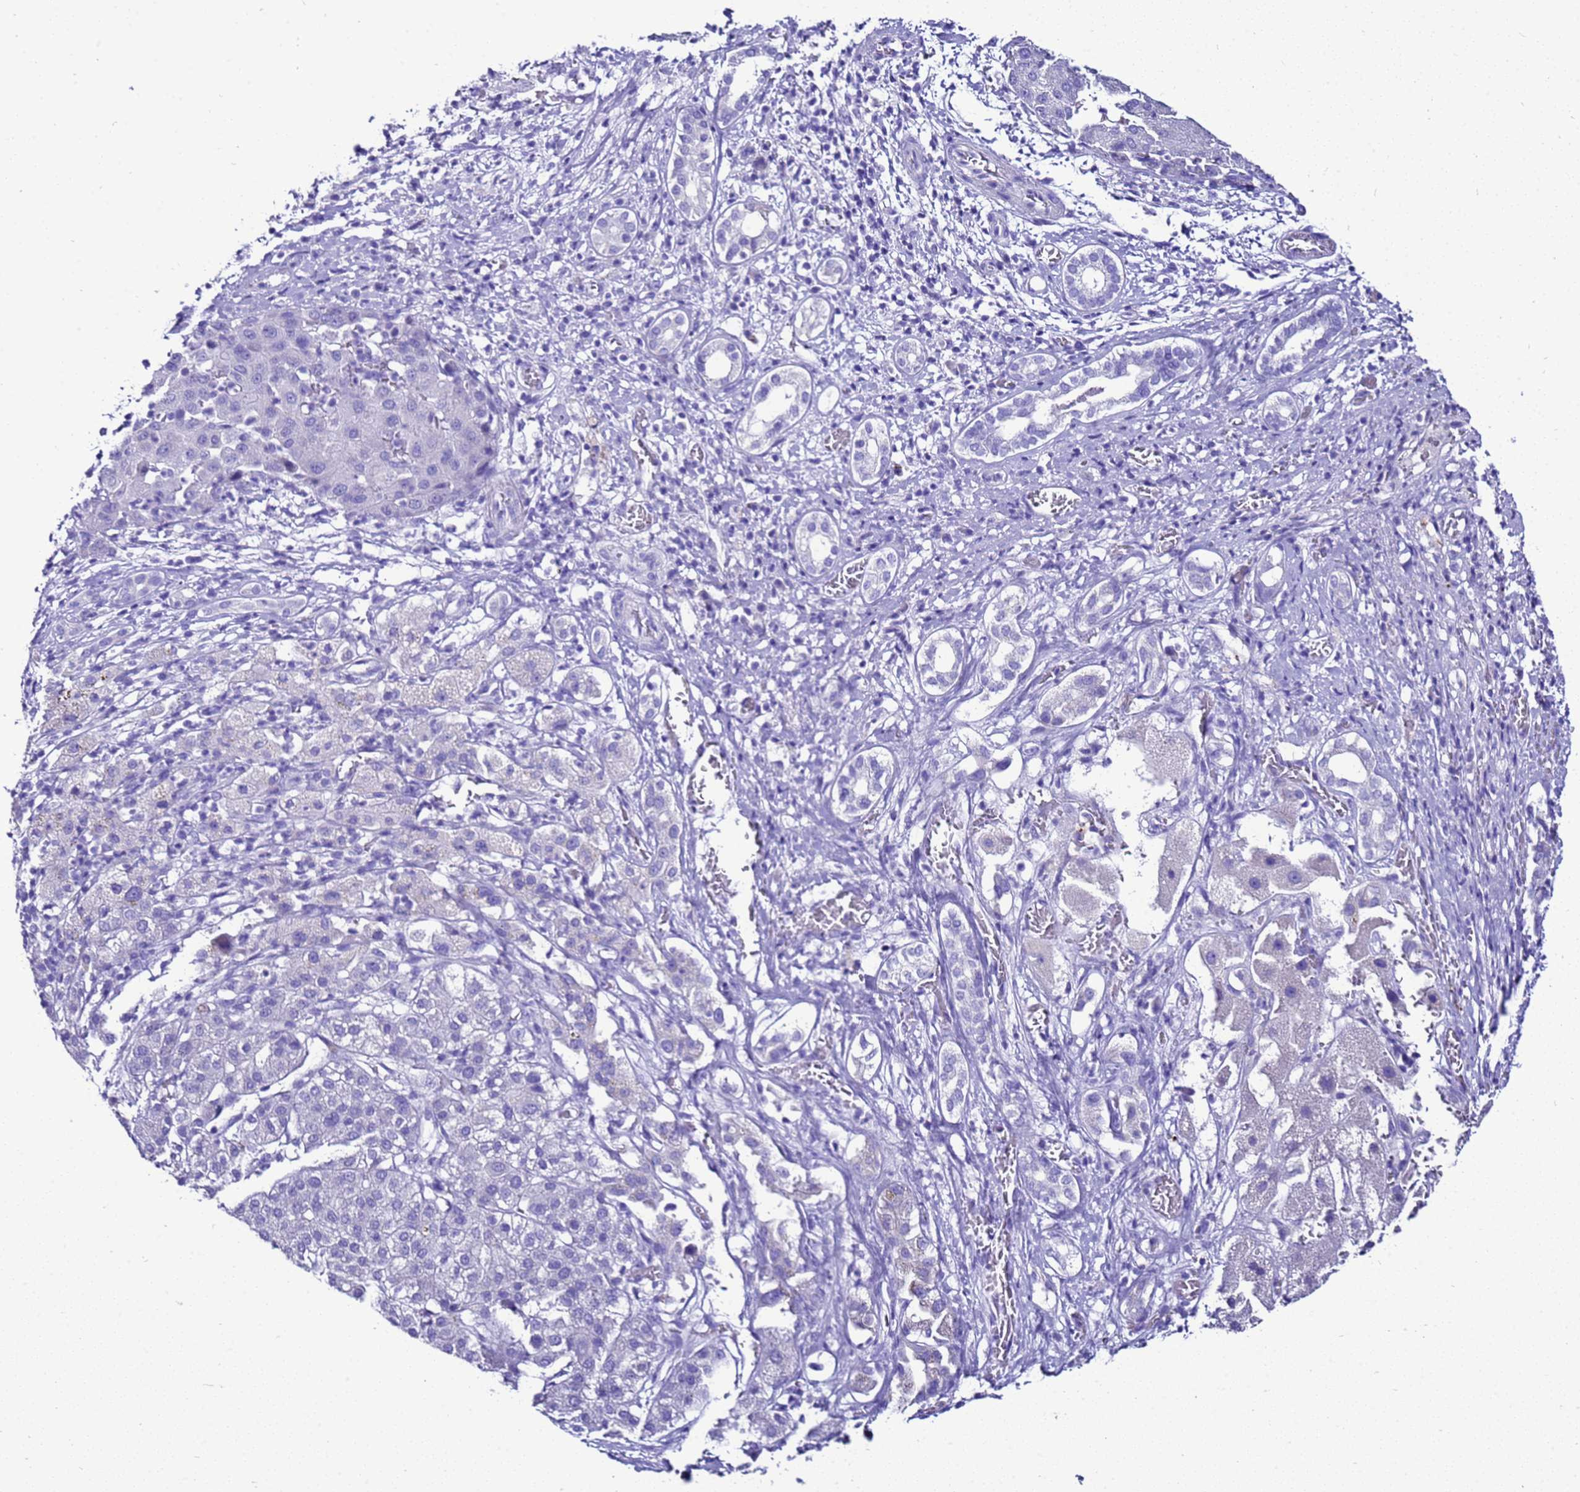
{"staining": {"intensity": "negative", "quantity": "none", "location": "none"}, "tissue": "liver cancer", "cell_type": "Tumor cells", "image_type": "cancer", "snomed": [{"axis": "morphology", "description": "Carcinoma, Hepatocellular, NOS"}, {"axis": "topography", "description": "Liver"}], "caption": "This is an IHC image of human hepatocellular carcinoma (liver). There is no expression in tumor cells.", "gene": "BEST2", "patient": {"sex": "male", "age": 65}}